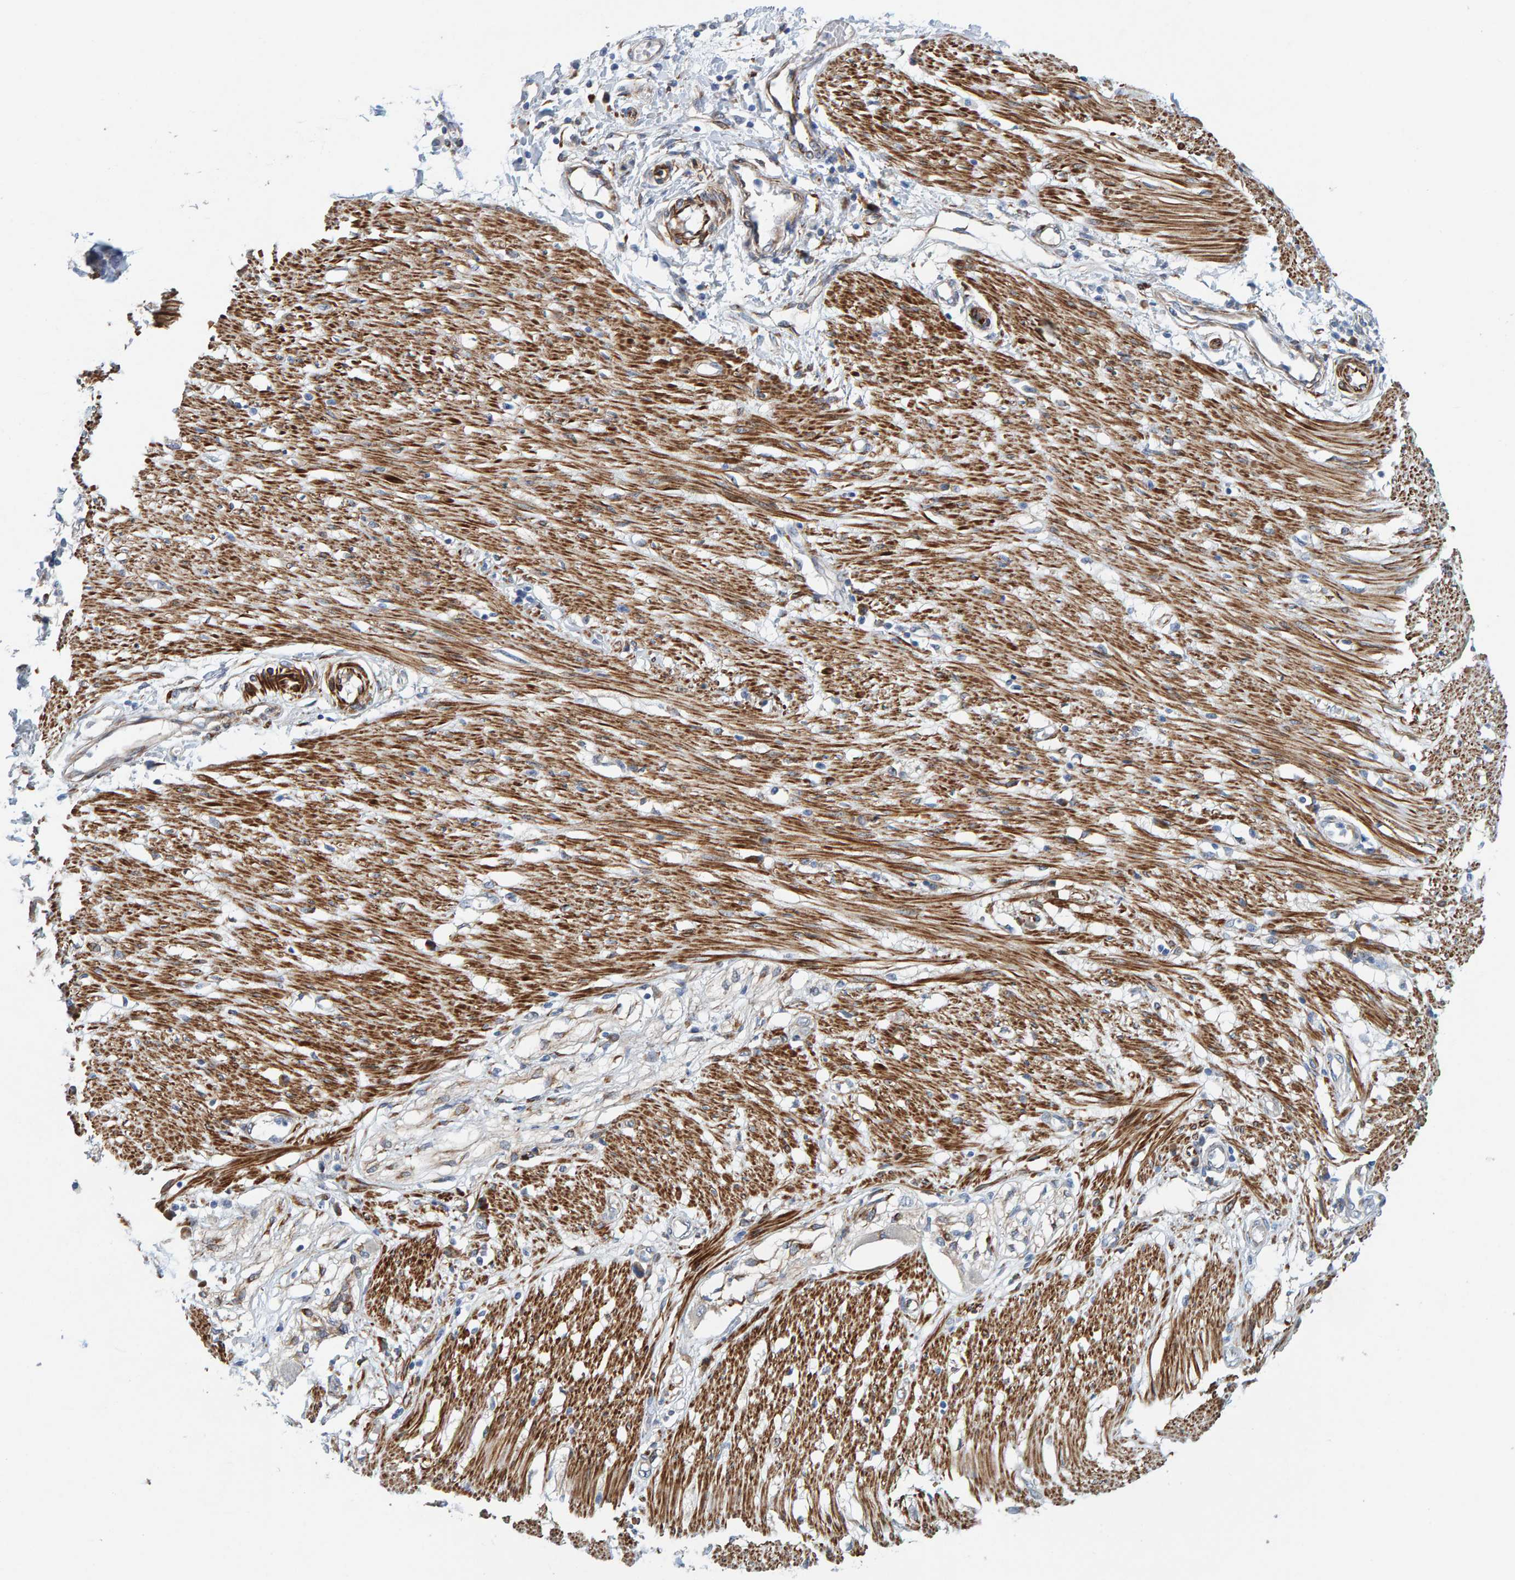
{"staining": {"intensity": "negative", "quantity": "none", "location": "none"}, "tissue": "adipose tissue", "cell_type": "Adipocytes", "image_type": "normal", "snomed": [{"axis": "morphology", "description": "Normal tissue, NOS"}, {"axis": "morphology", "description": "Adenocarcinoma, NOS"}, {"axis": "topography", "description": "Colon"}, {"axis": "topography", "description": "Peripheral nerve tissue"}], "caption": "An immunohistochemistry micrograph of unremarkable adipose tissue is shown. There is no staining in adipocytes of adipose tissue.", "gene": "MMP16", "patient": {"sex": "male", "age": 14}}